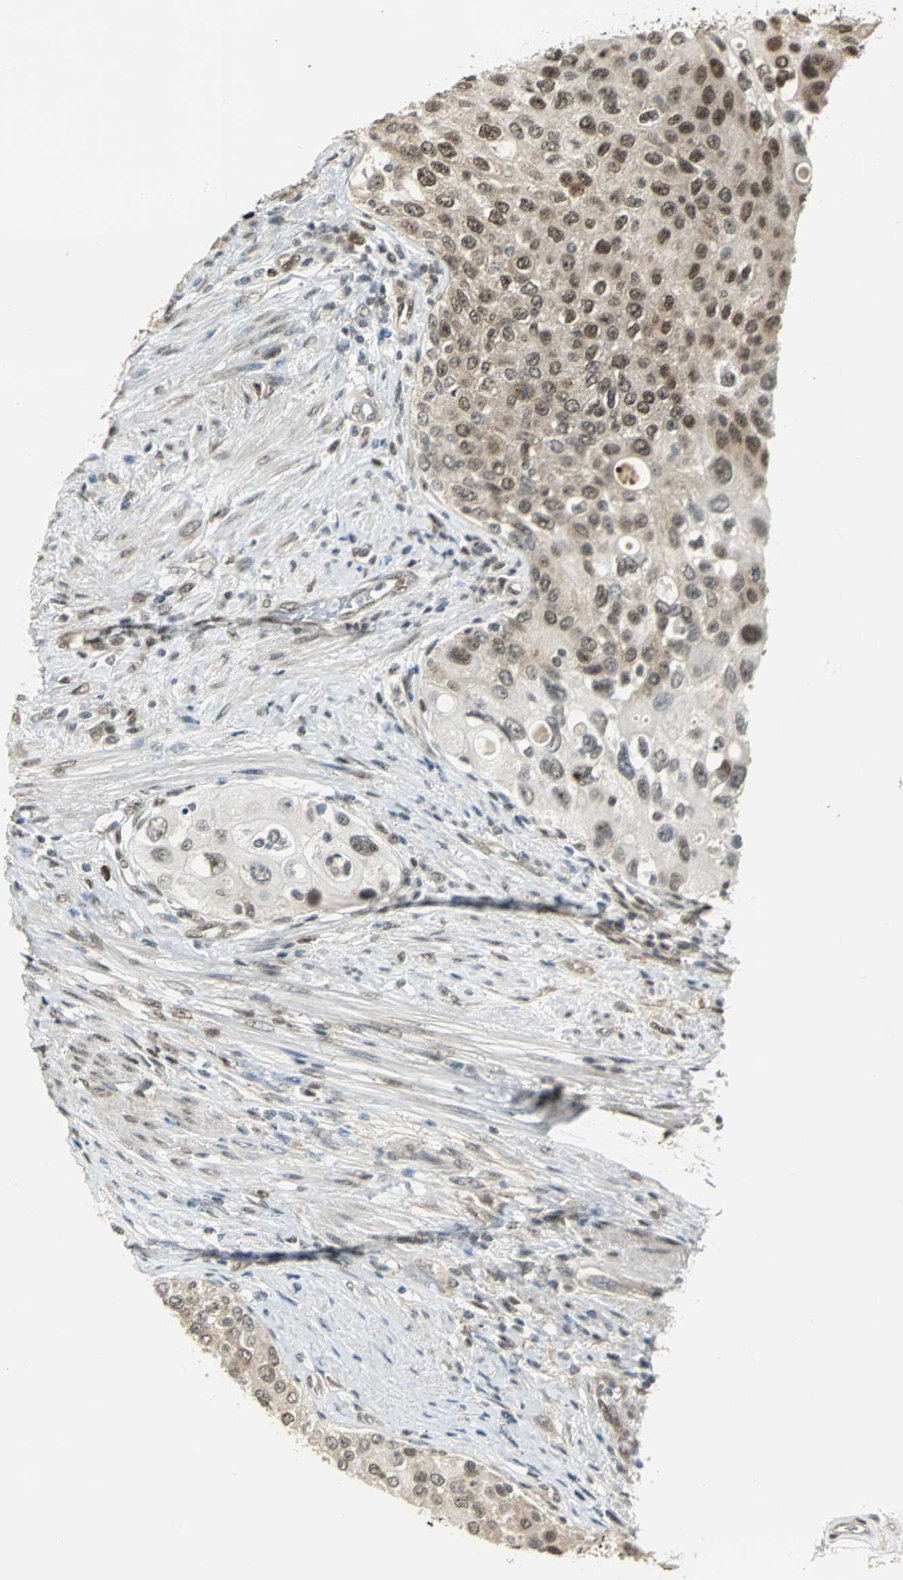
{"staining": {"intensity": "moderate", "quantity": "25%-75%", "location": "cytoplasmic/membranous,nuclear"}, "tissue": "urothelial cancer", "cell_type": "Tumor cells", "image_type": "cancer", "snomed": [{"axis": "morphology", "description": "Urothelial carcinoma, High grade"}, {"axis": "topography", "description": "Urinary bladder"}], "caption": "Immunohistochemistry staining of urothelial carcinoma (high-grade), which reveals medium levels of moderate cytoplasmic/membranous and nuclear expression in approximately 25%-75% of tumor cells indicating moderate cytoplasmic/membranous and nuclear protein expression. The staining was performed using DAB (brown) for protein detection and nuclei were counterstained in hematoxylin (blue).", "gene": "DDX5", "patient": {"sex": "female", "age": 56}}